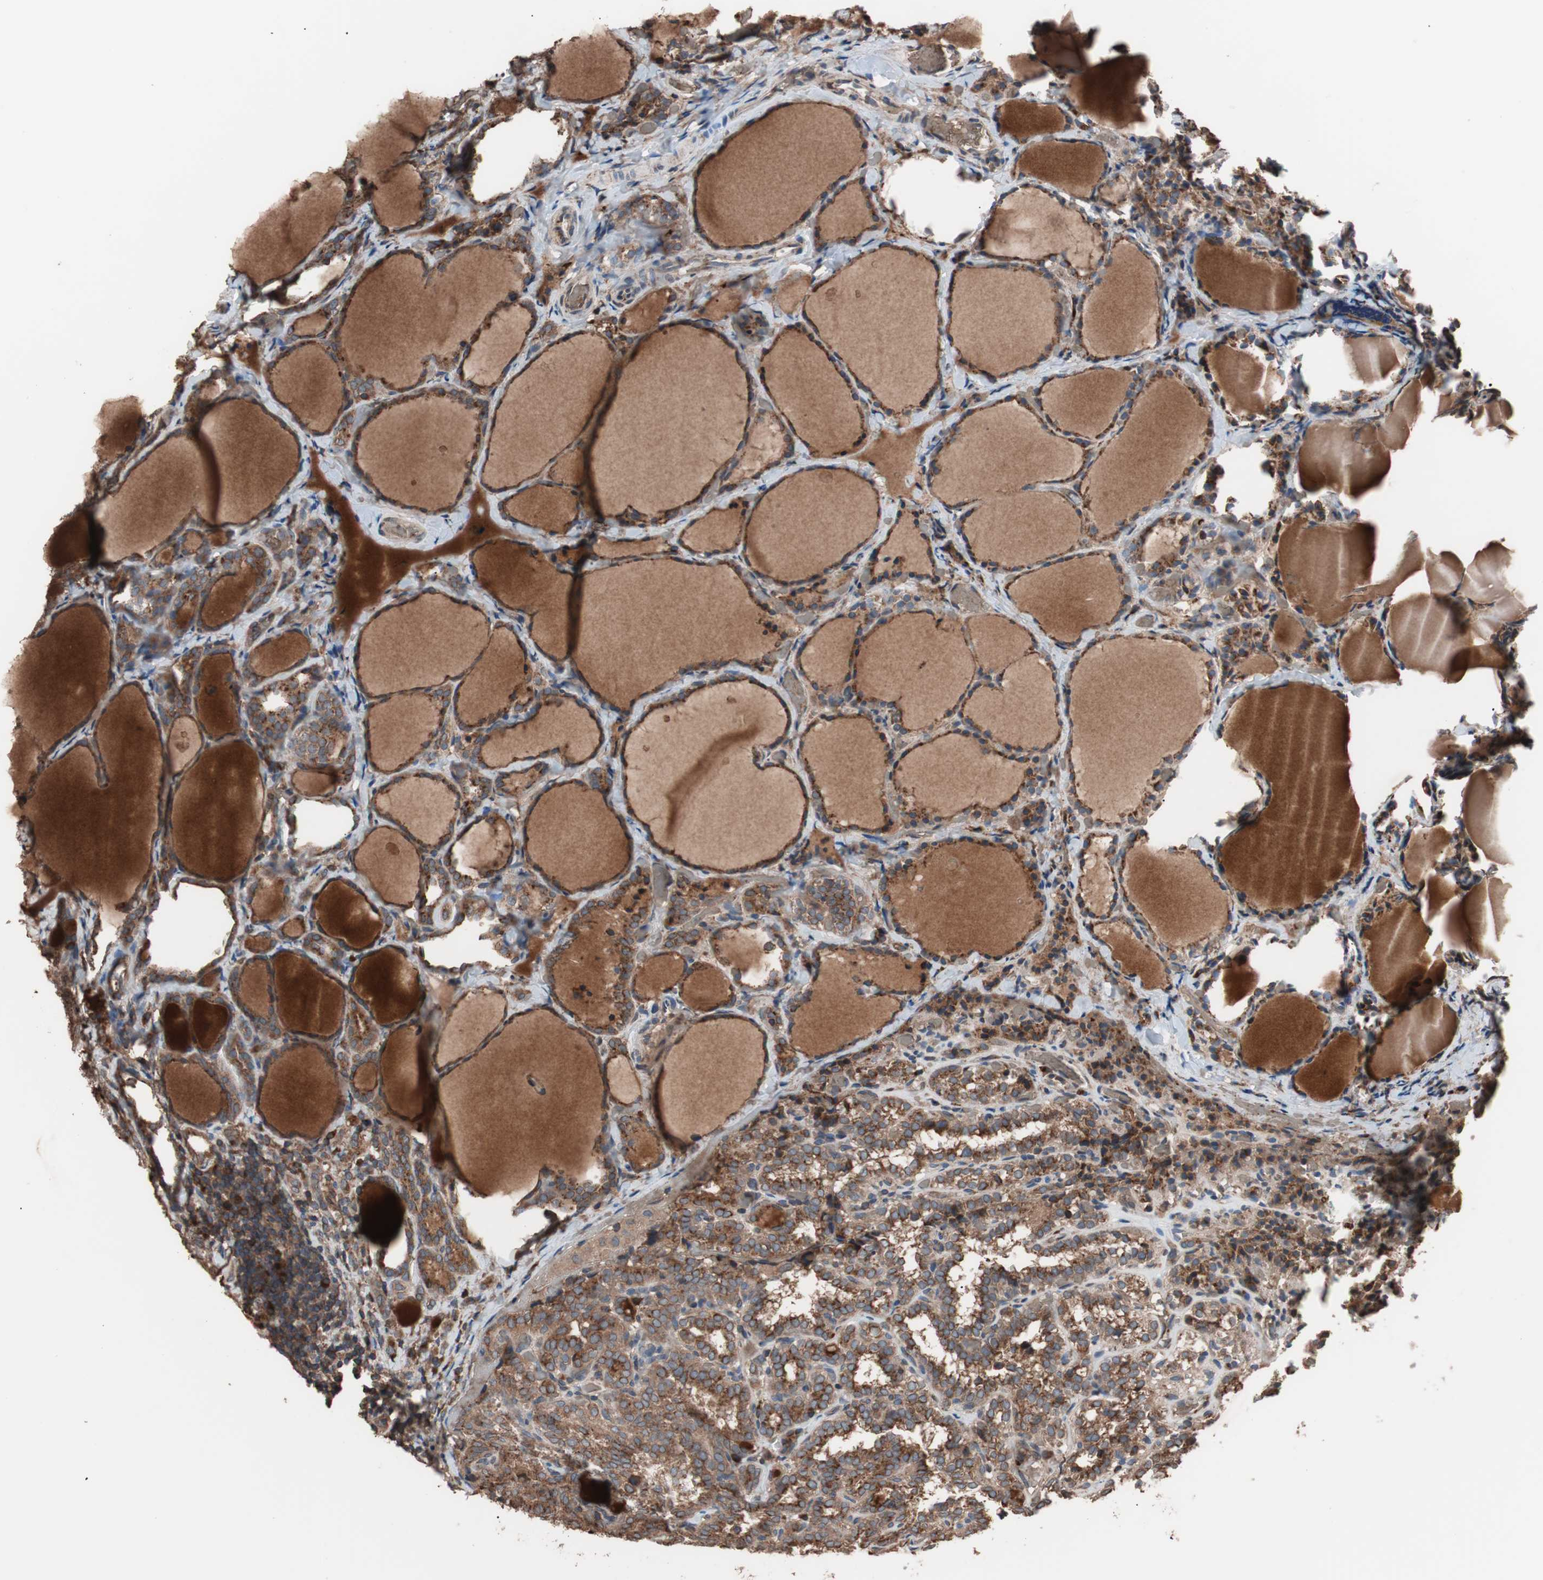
{"staining": {"intensity": "moderate", "quantity": ">75%", "location": "cytoplasmic/membranous"}, "tissue": "thyroid cancer", "cell_type": "Tumor cells", "image_type": "cancer", "snomed": [{"axis": "morphology", "description": "Normal tissue, NOS"}, {"axis": "morphology", "description": "Papillary adenocarcinoma, NOS"}, {"axis": "topography", "description": "Thyroid gland"}], "caption": "Moderate cytoplasmic/membranous protein expression is appreciated in approximately >75% of tumor cells in thyroid cancer (papillary adenocarcinoma). The staining is performed using DAB brown chromogen to label protein expression. The nuclei are counter-stained blue using hematoxylin.", "gene": "GLYCTK", "patient": {"sex": "female", "age": 30}}